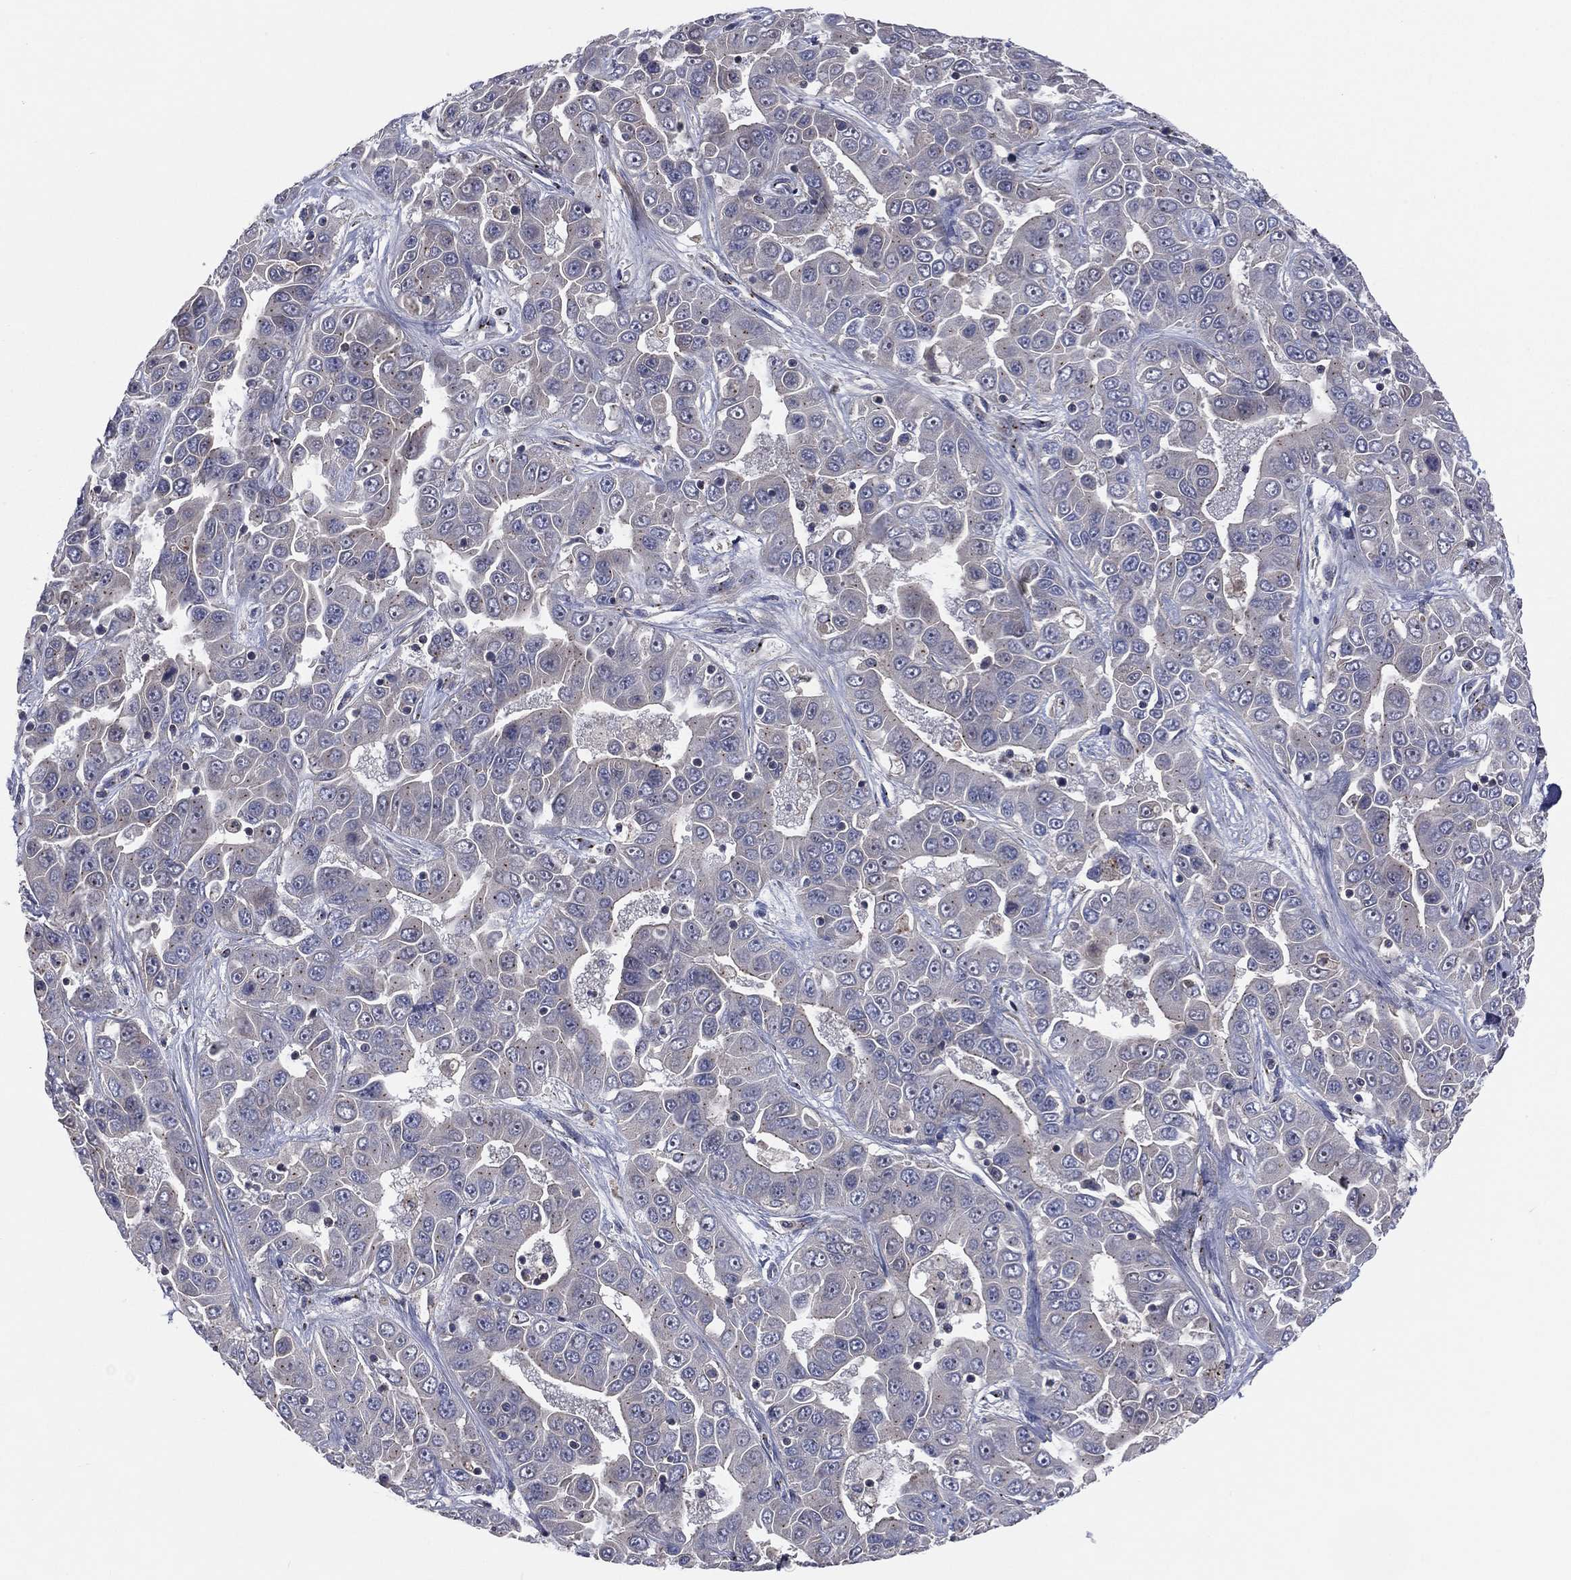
{"staining": {"intensity": "weak", "quantity": "<25%", "location": "cytoplasmic/membranous"}, "tissue": "liver cancer", "cell_type": "Tumor cells", "image_type": "cancer", "snomed": [{"axis": "morphology", "description": "Cholangiocarcinoma"}, {"axis": "topography", "description": "Liver"}], "caption": "Immunohistochemistry (IHC) image of neoplastic tissue: liver cancer stained with DAB exhibits no significant protein staining in tumor cells.", "gene": "CROCC", "patient": {"sex": "female", "age": 52}}